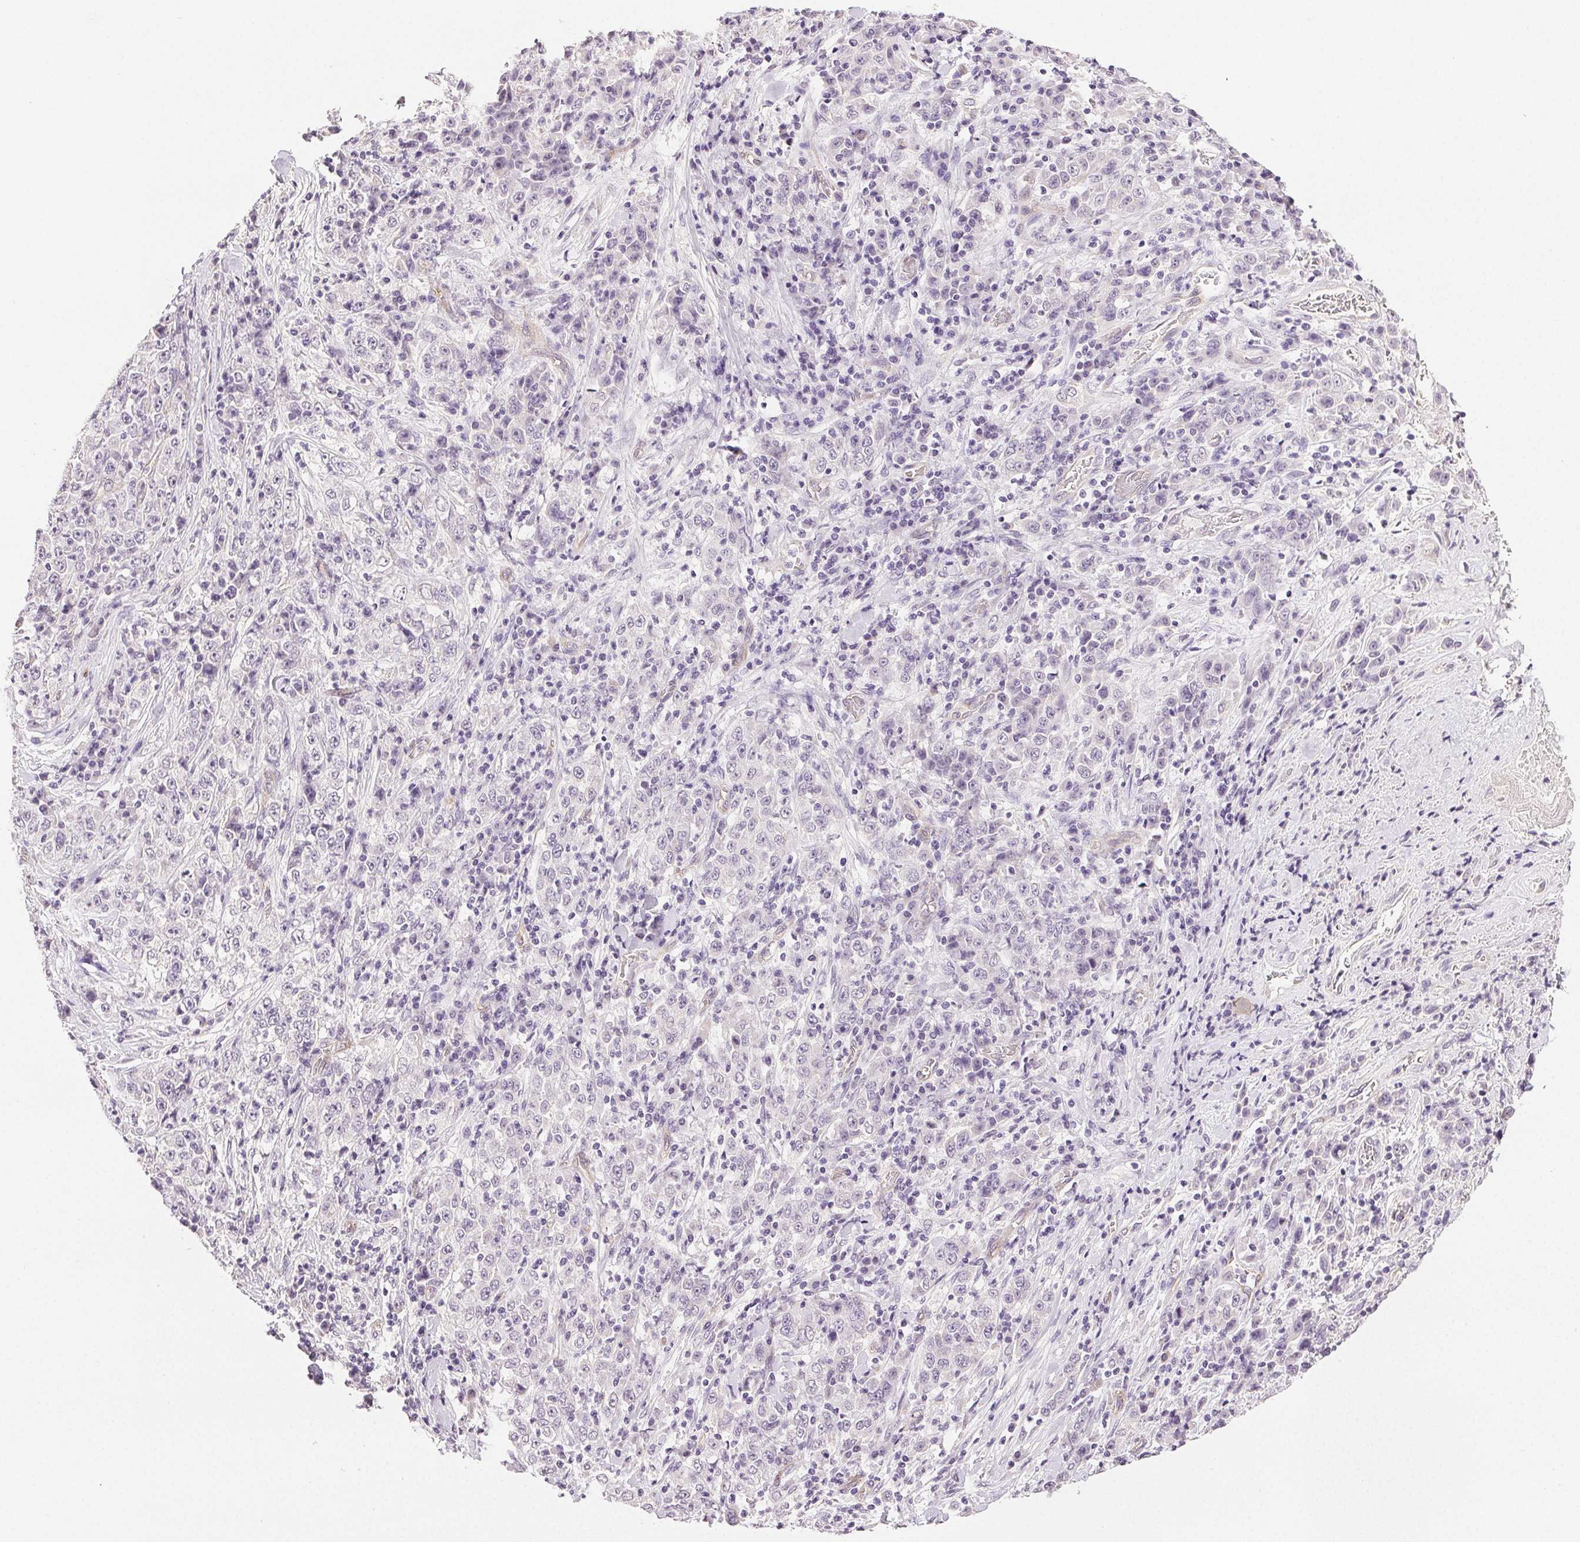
{"staining": {"intensity": "negative", "quantity": "none", "location": "none"}, "tissue": "stomach cancer", "cell_type": "Tumor cells", "image_type": "cancer", "snomed": [{"axis": "morphology", "description": "Normal tissue, NOS"}, {"axis": "morphology", "description": "Adenocarcinoma, NOS"}, {"axis": "topography", "description": "Stomach, upper"}, {"axis": "topography", "description": "Stomach"}], "caption": "The IHC histopathology image has no significant positivity in tumor cells of stomach cancer (adenocarcinoma) tissue.", "gene": "PLCB1", "patient": {"sex": "male", "age": 59}}